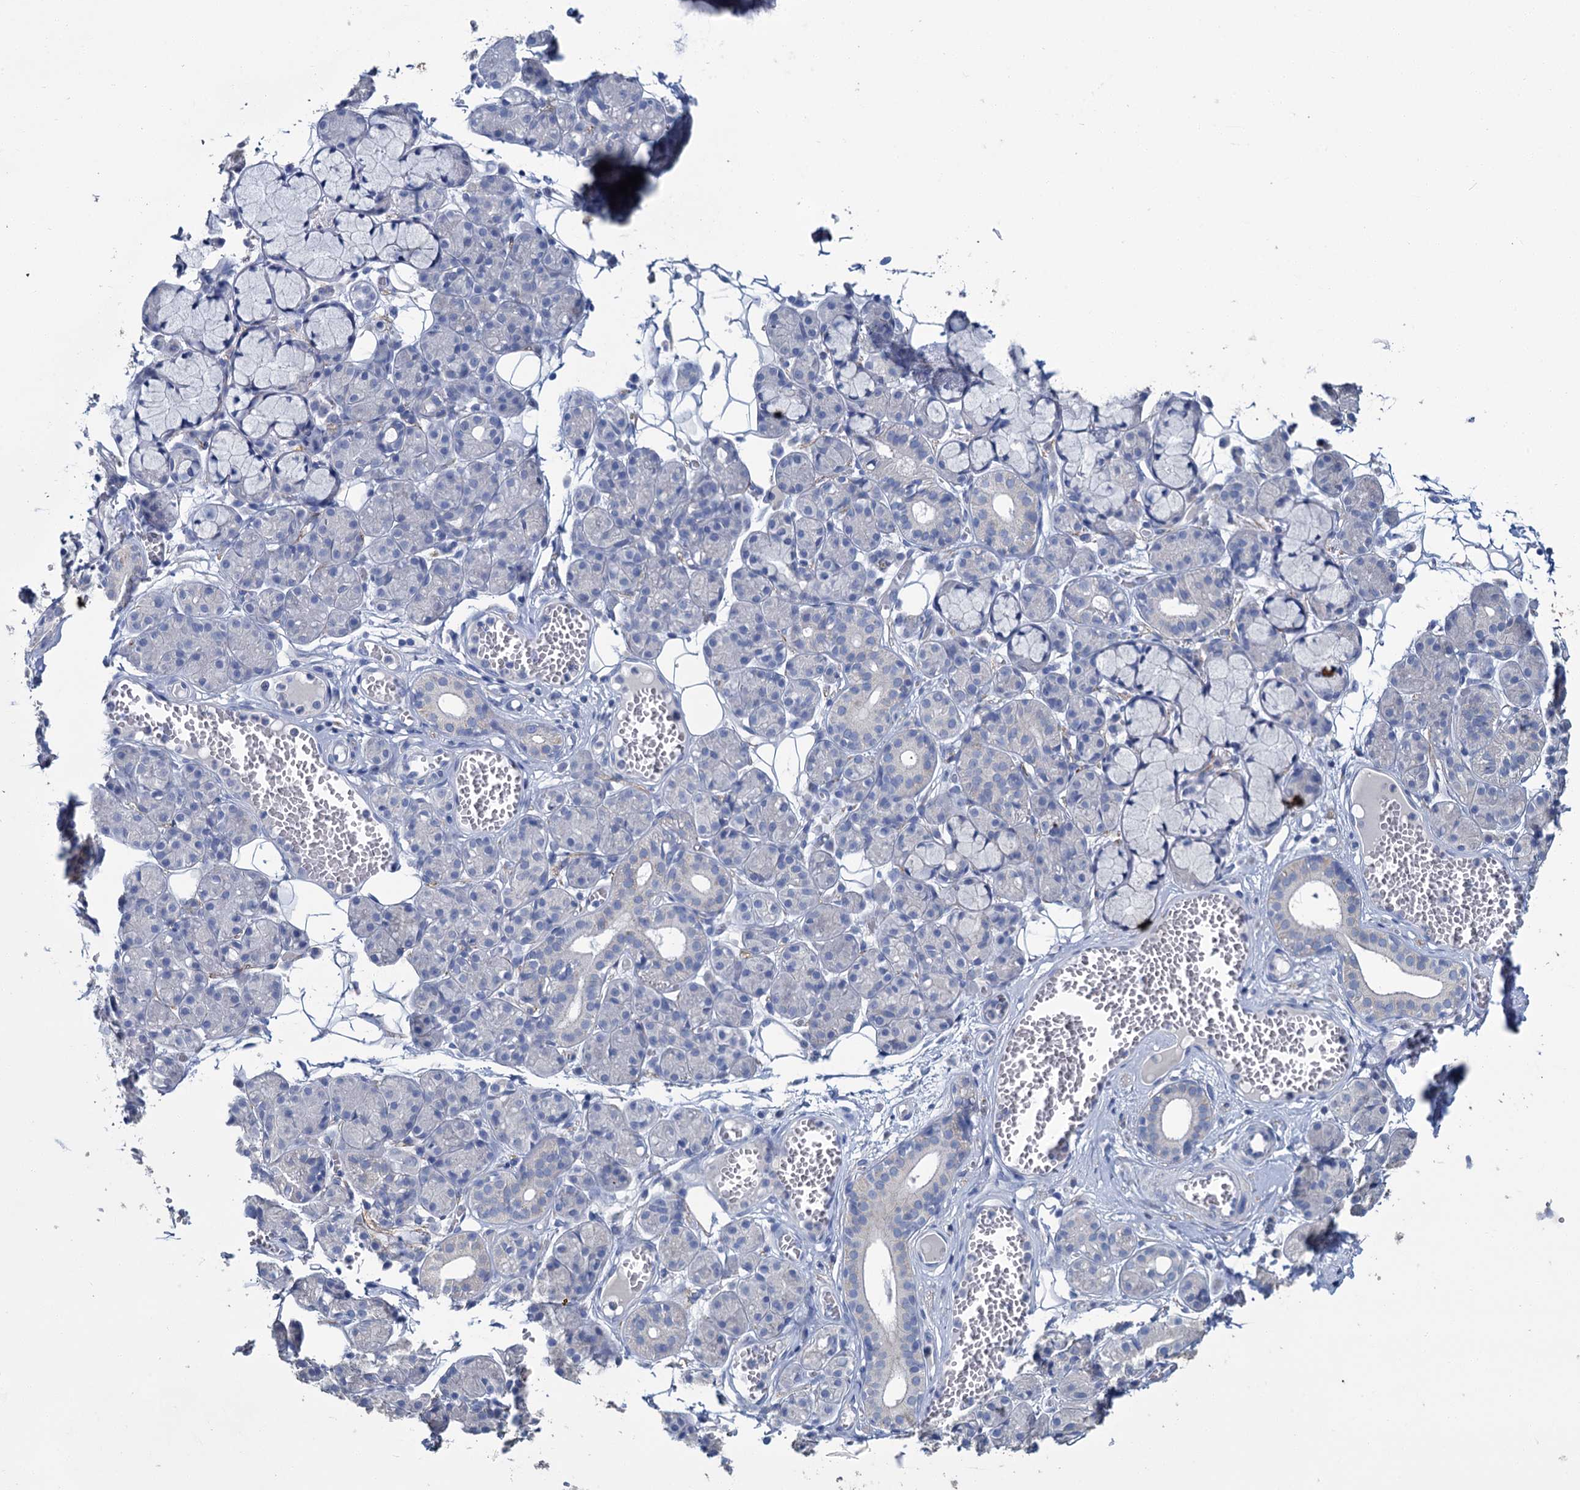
{"staining": {"intensity": "negative", "quantity": "none", "location": "none"}, "tissue": "salivary gland", "cell_type": "Glandular cells", "image_type": "normal", "snomed": [{"axis": "morphology", "description": "Normal tissue, NOS"}, {"axis": "topography", "description": "Salivary gland"}], "caption": "High power microscopy photomicrograph of an immunohistochemistry (IHC) photomicrograph of unremarkable salivary gland, revealing no significant staining in glandular cells. The staining was performed using DAB (3,3'-diaminobenzidine) to visualize the protein expression in brown, while the nuclei were stained in blue with hematoxylin (Magnification: 20x).", "gene": "SNCB", "patient": {"sex": "male", "age": 63}}